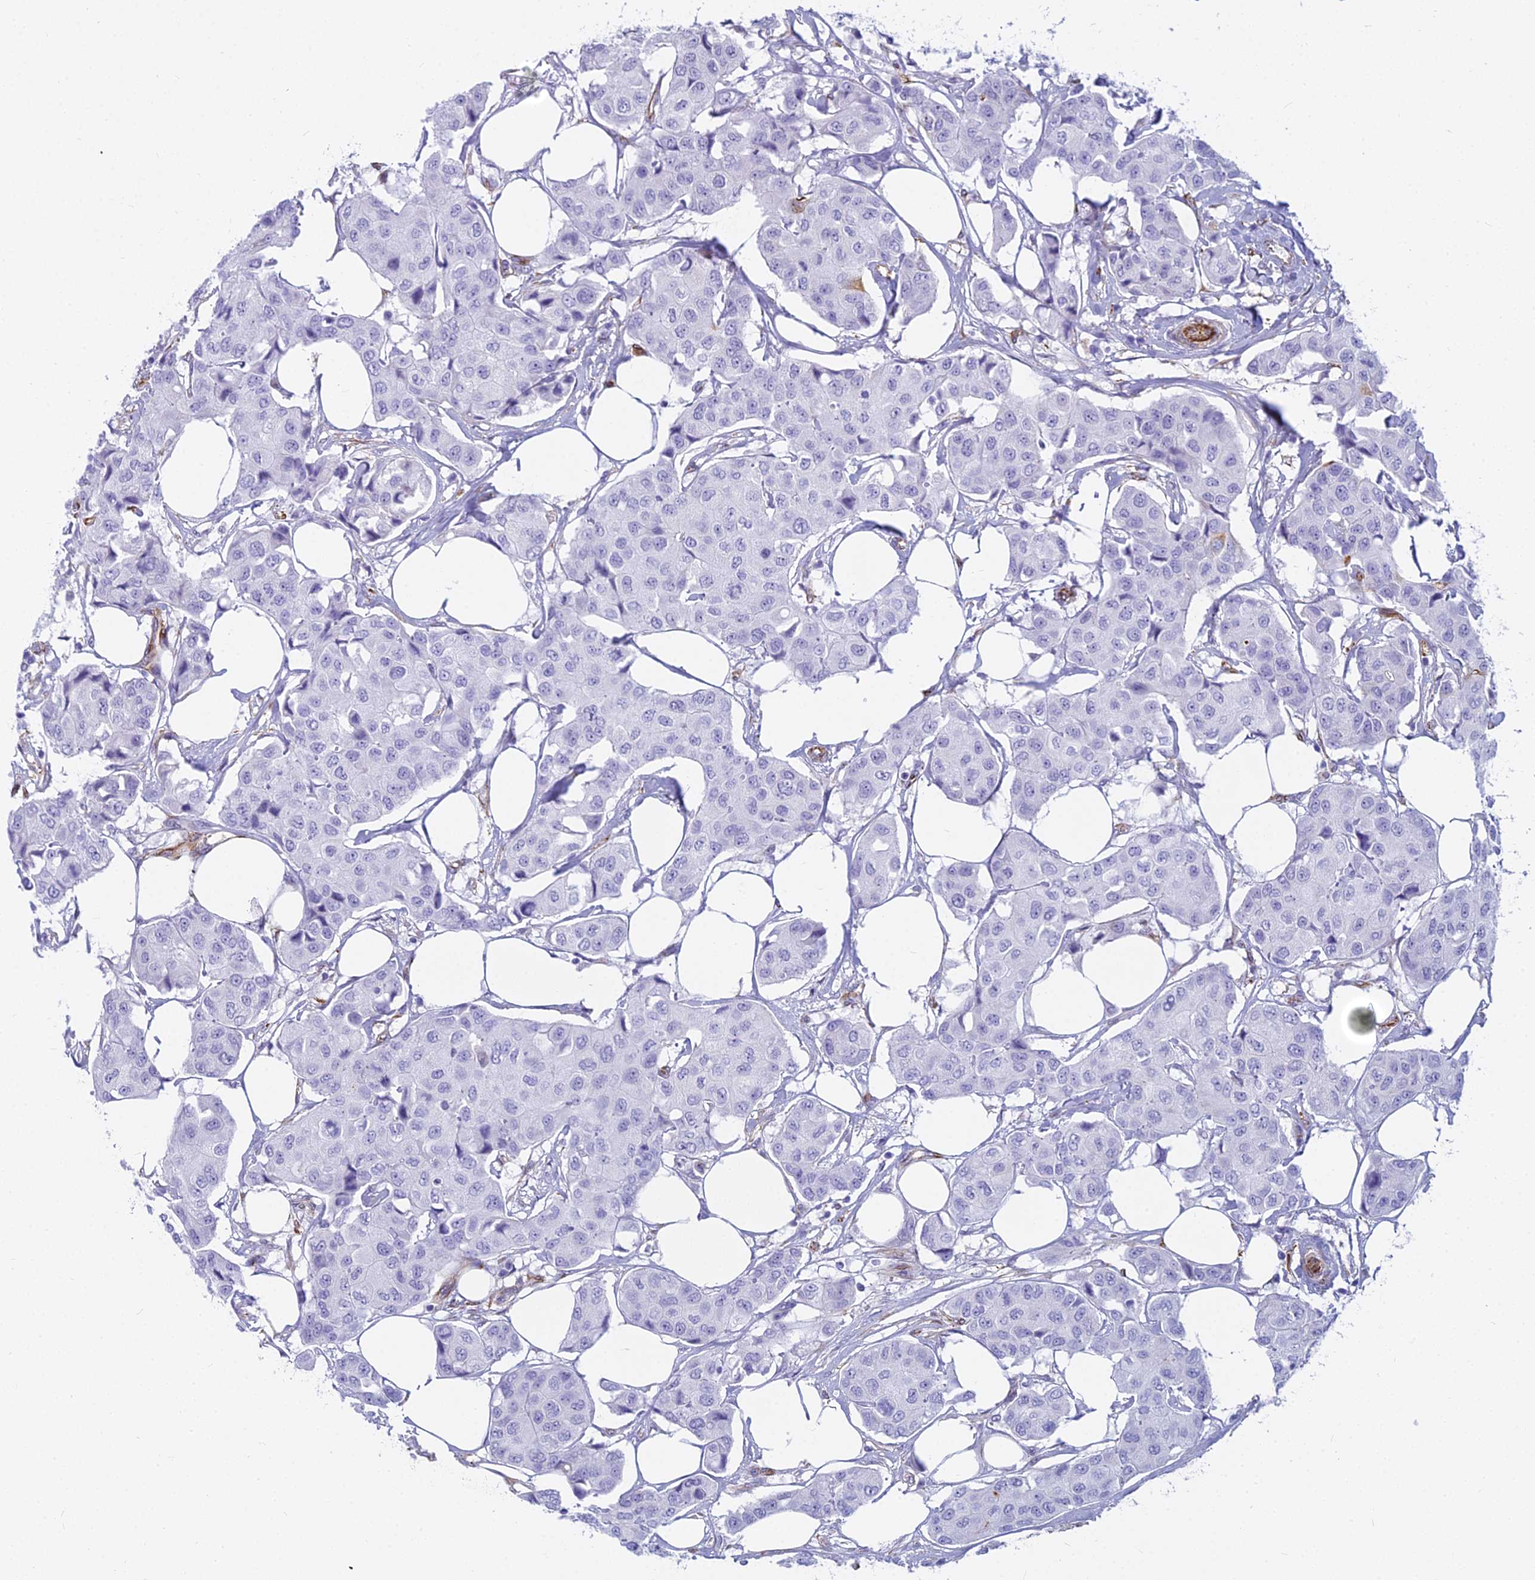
{"staining": {"intensity": "negative", "quantity": "none", "location": "none"}, "tissue": "breast cancer", "cell_type": "Tumor cells", "image_type": "cancer", "snomed": [{"axis": "morphology", "description": "Duct carcinoma"}, {"axis": "topography", "description": "Breast"}], "caption": "Tumor cells show no significant positivity in invasive ductal carcinoma (breast).", "gene": "EVI2A", "patient": {"sex": "female", "age": 80}}